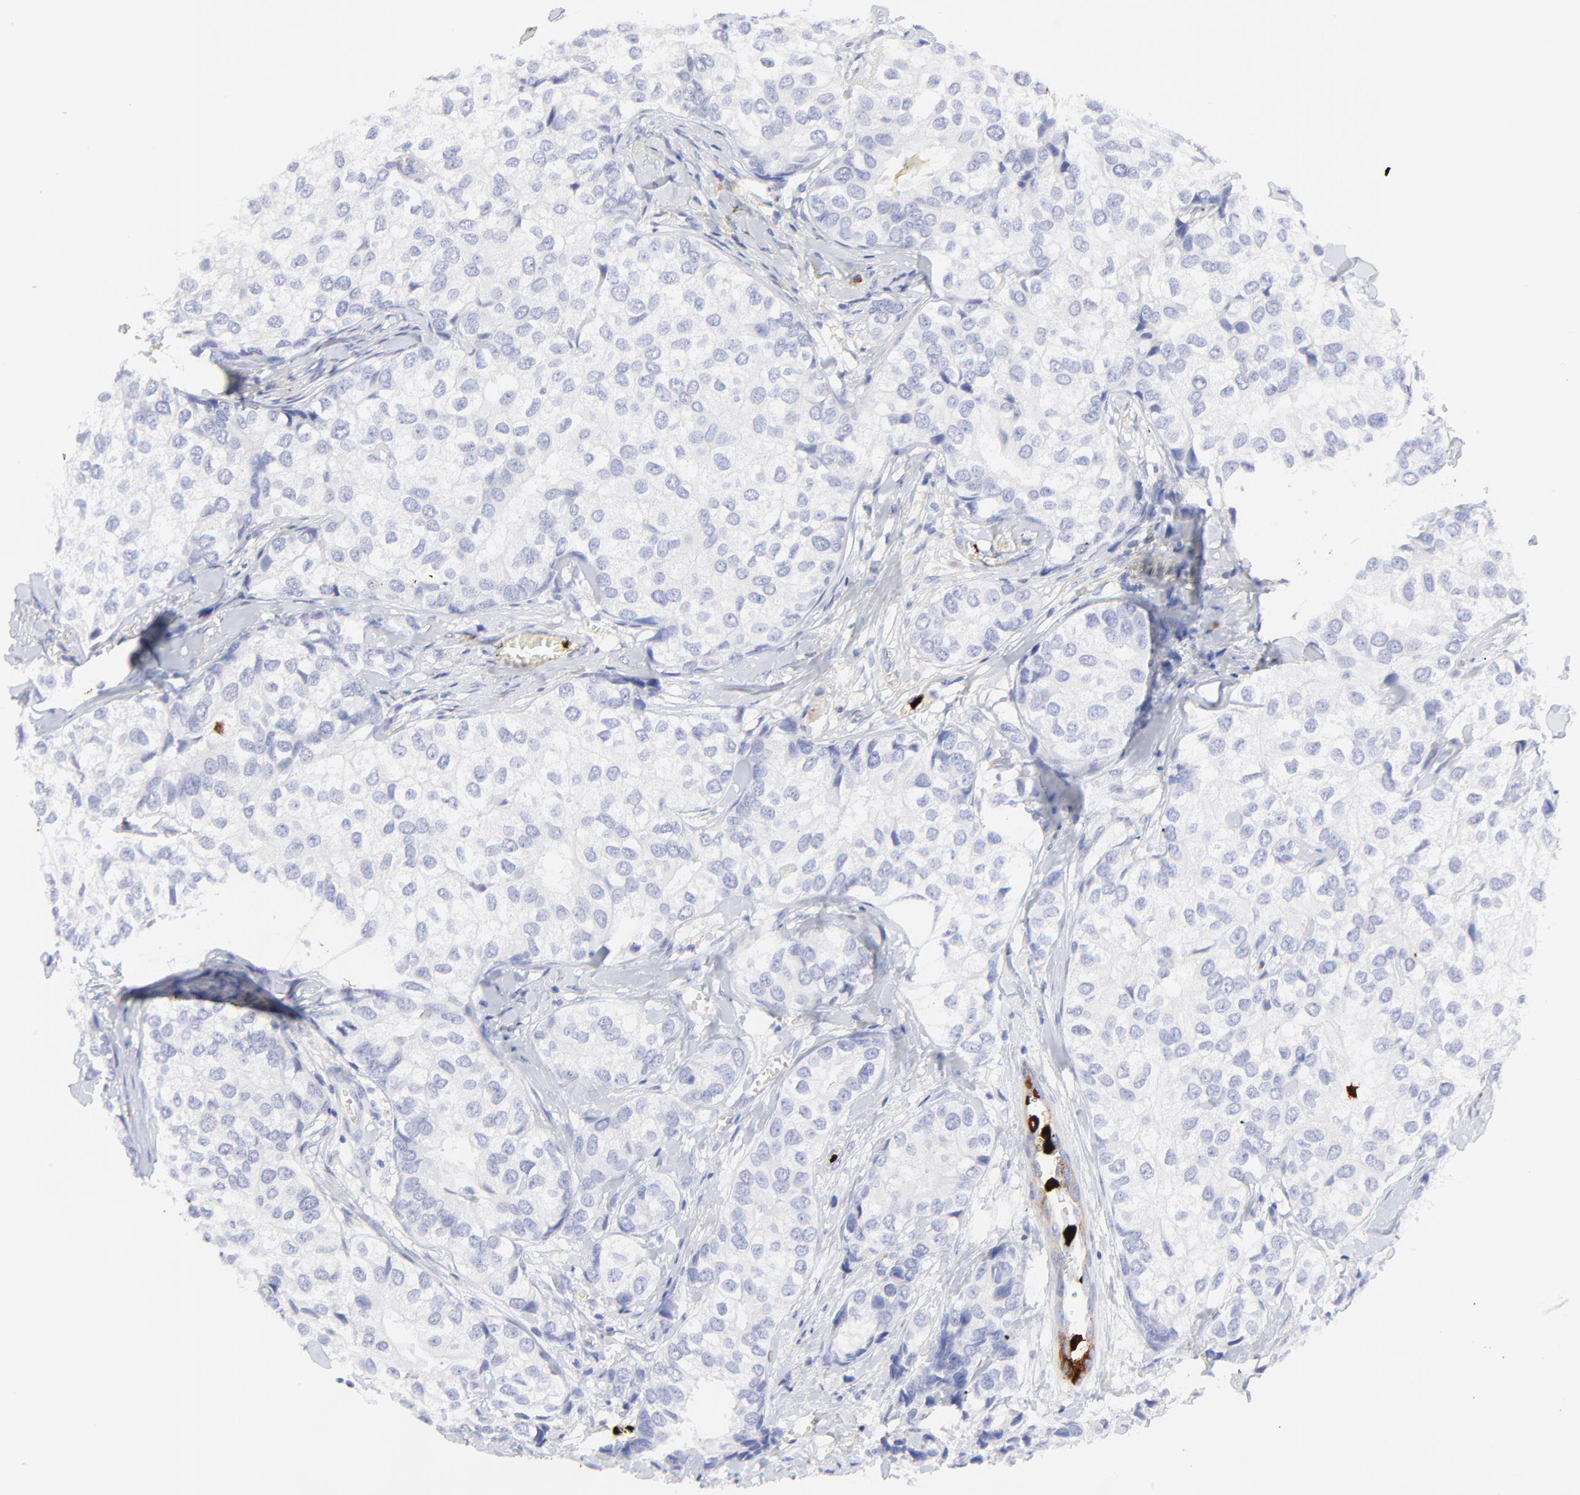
{"staining": {"intensity": "negative", "quantity": "none", "location": "none"}, "tissue": "breast cancer", "cell_type": "Tumor cells", "image_type": "cancer", "snomed": [{"axis": "morphology", "description": "Duct carcinoma"}, {"axis": "topography", "description": "Breast"}], "caption": "The micrograph shows no staining of tumor cells in breast cancer. (Stains: DAB (3,3'-diaminobenzidine) immunohistochemistry (IHC) with hematoxylin counter stain, Microscopy: brightfield microscopy at high magnification).", "gene": "S100A12", "patient": {"sex": "female", "age": 68}}